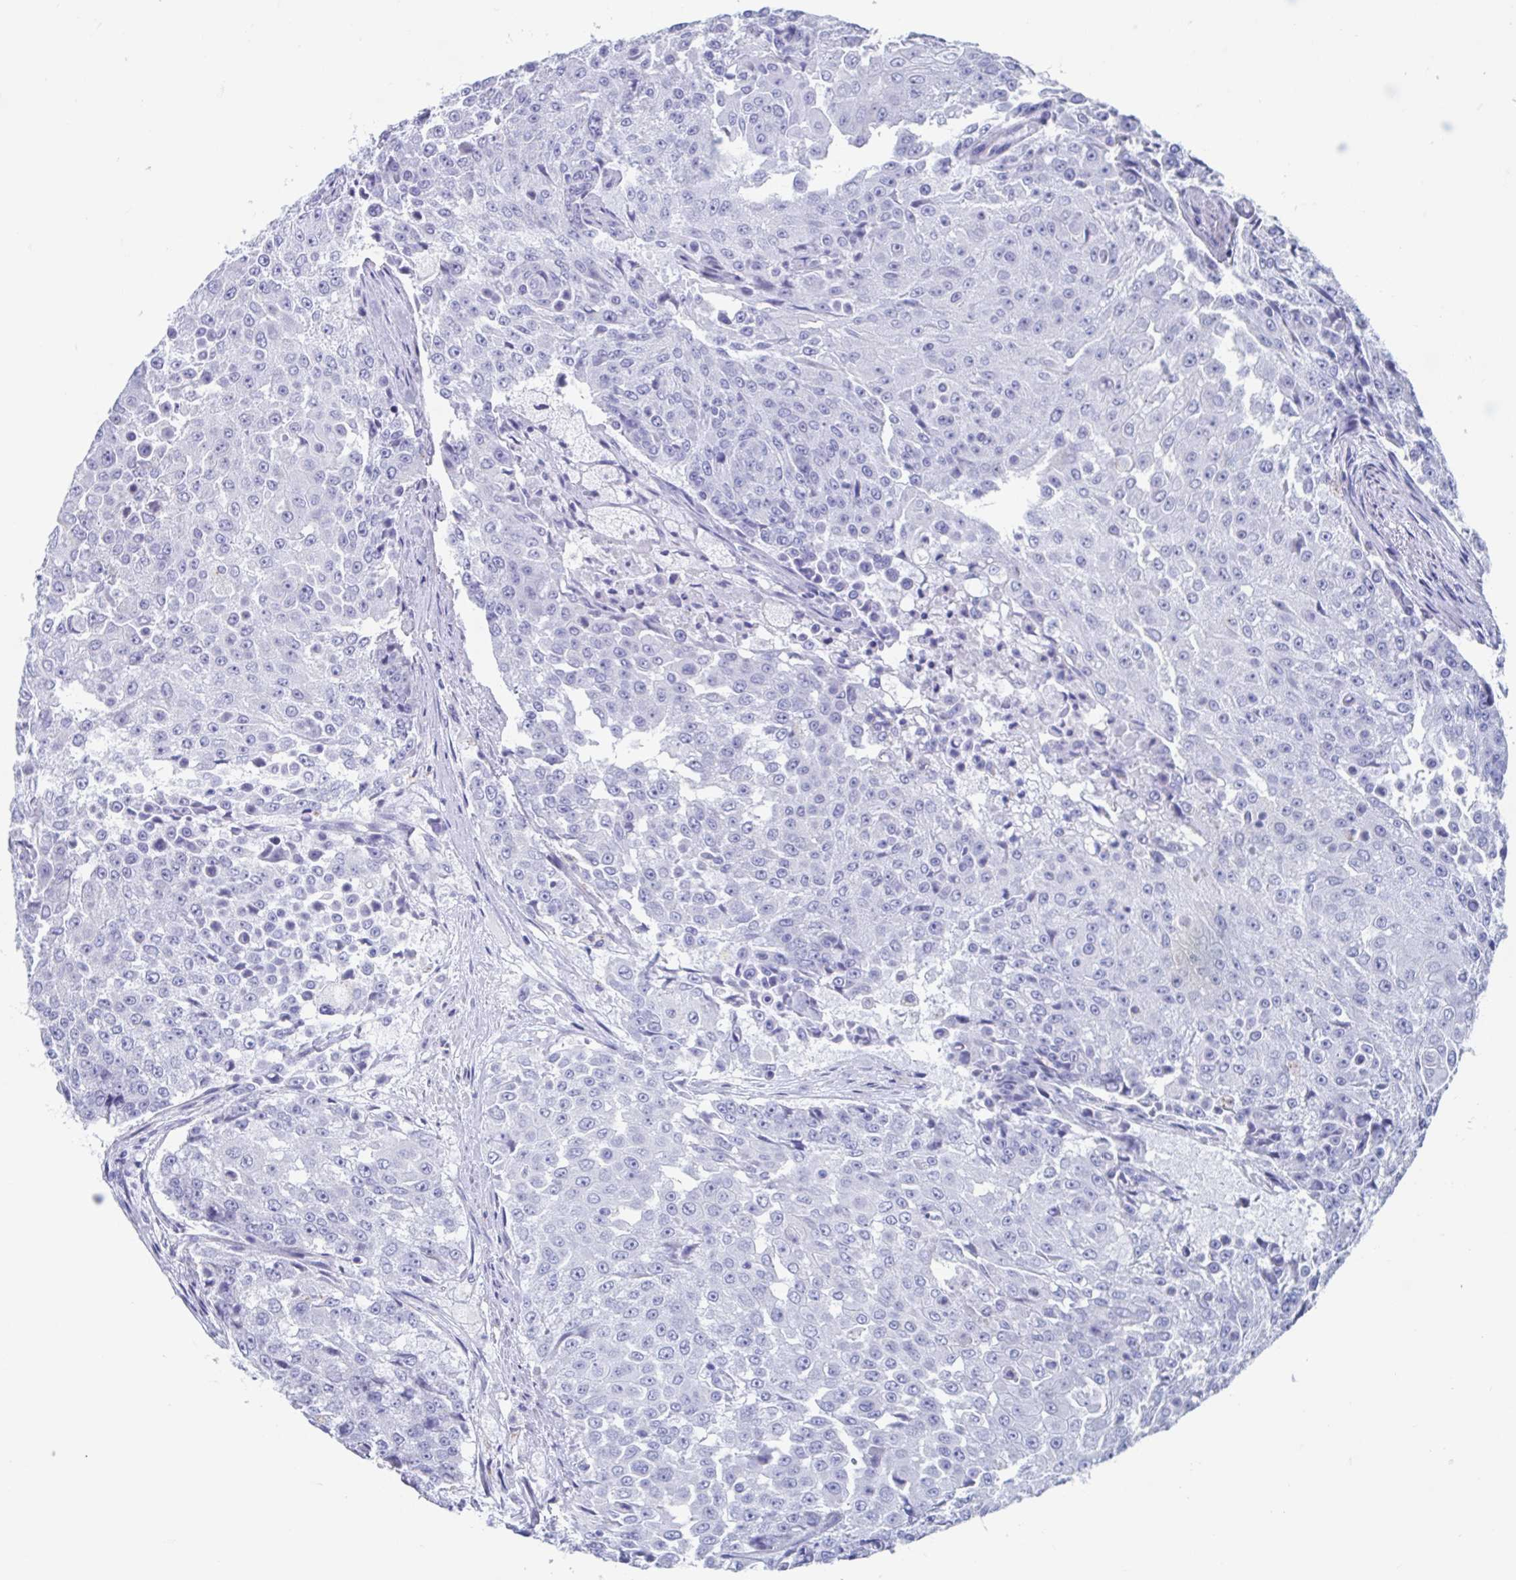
{"staining": {"intensity": "negative", "quantity": "none", "location": "none"}, "tissue": "urothelial cancer", "cell_type": "Tumor cells", "image_type": "cancer", "snomed": [{"axis": "morphology", "description": "Urothelial carcinoma, High grade"}, {"axis": "topography", "description": "Urinary bladder"}], "caption": "A micrograph of urothelial carcinoma (high-grade) stained for a protein exhibits no brown staining in tumor cells. (DAB (3,3'-diaminobenzidine) immunohistochemistry with hematoxylin counter stain).", "gene": "SHCBP1L", "patient": {"sex": "female", "age": 63}}